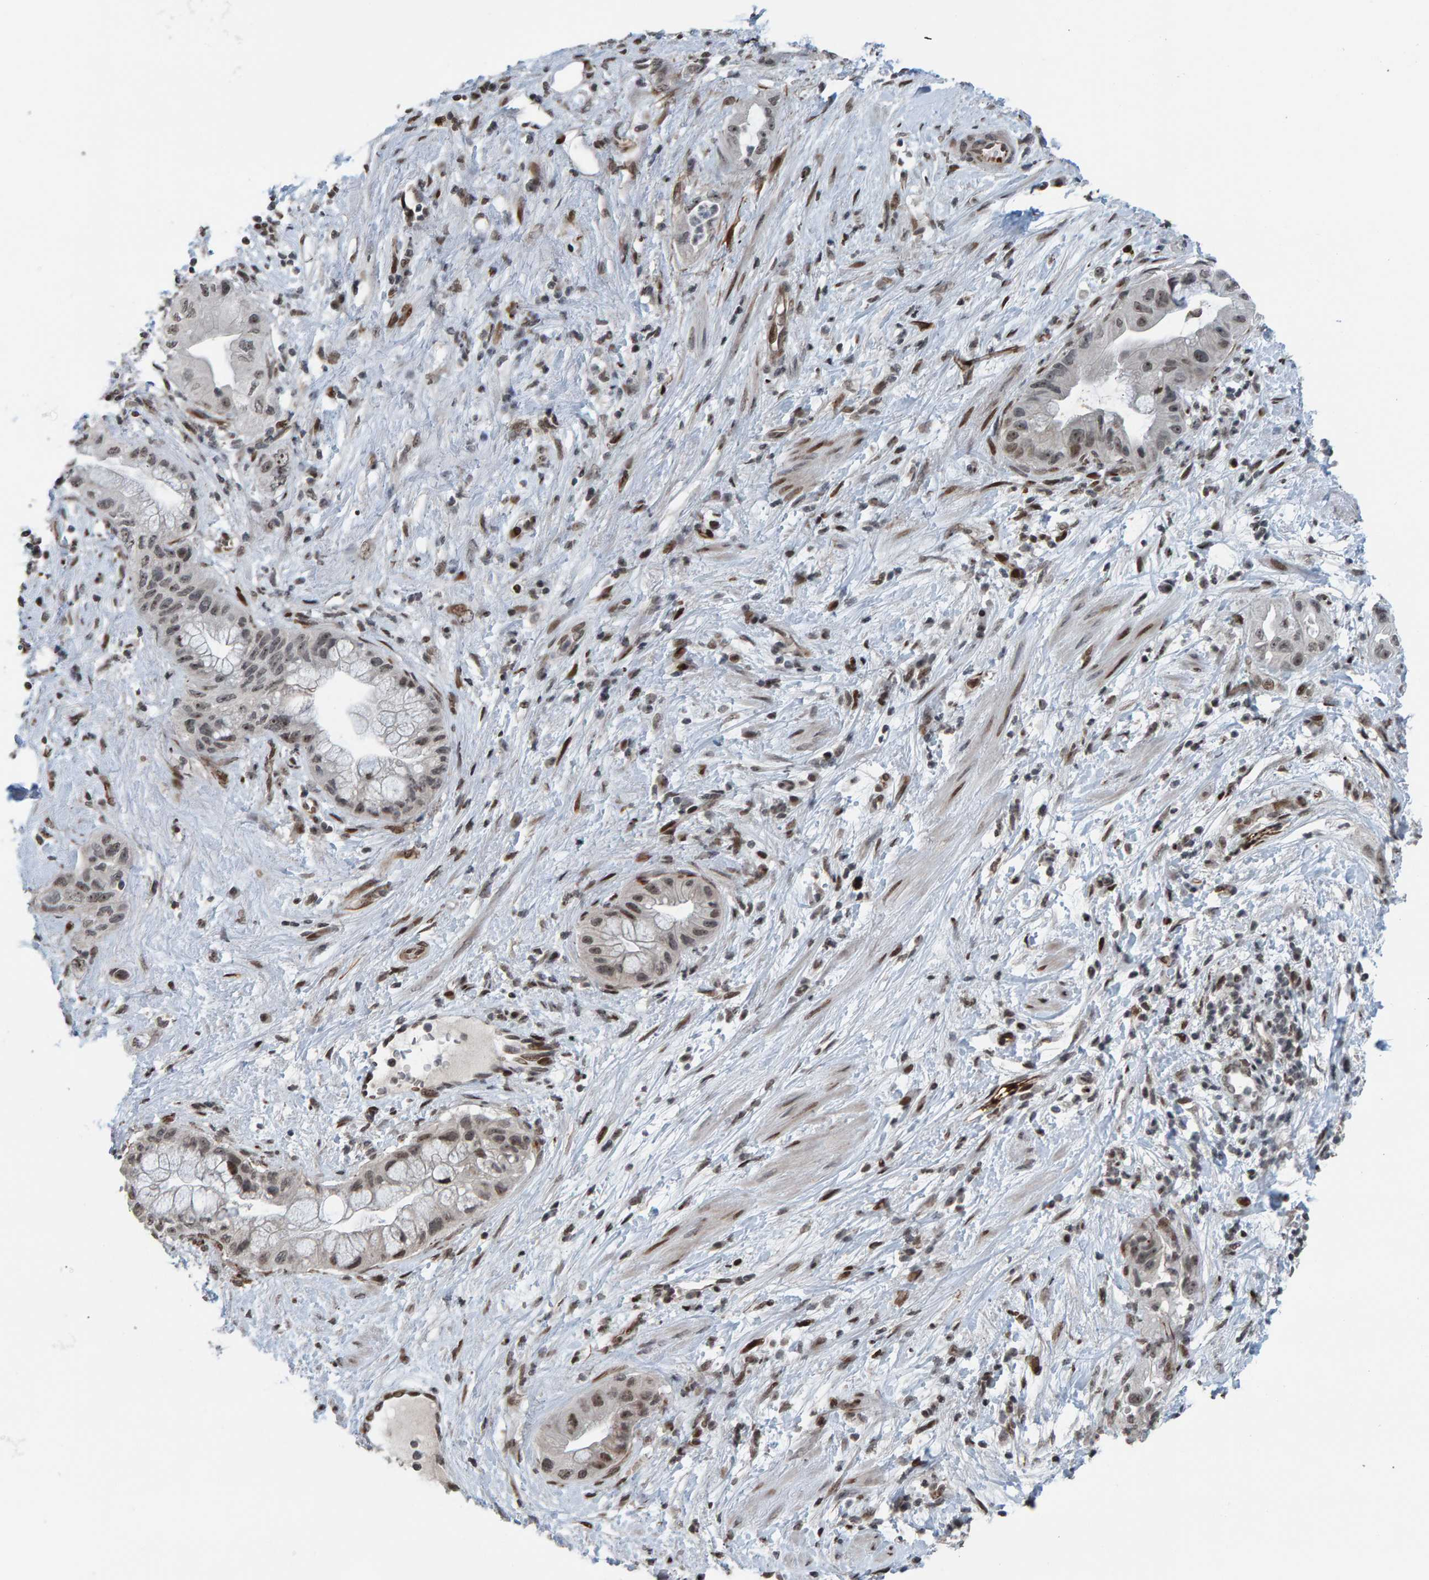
{"staining": {"intensity": "weak", "quantity": "25%-75%", "location": "nuclear"}, "tissue": "pancreatic cancer", "cell_type": "Tumor cells", "image_type": "cancer", "snomed": [{"axis": "morphology", "description": "Adenocarcinoma, NOS"}, {"axis": "topography", "description": "Pancreas"}], "caption": "This is an image of IHC staining of pancreatic cancer (adenocarcinoma), which shows weak expression in the nuclear of tumor cells.", "gene": "ZNF366", "patient": {"sex": "female", "age": 73}}